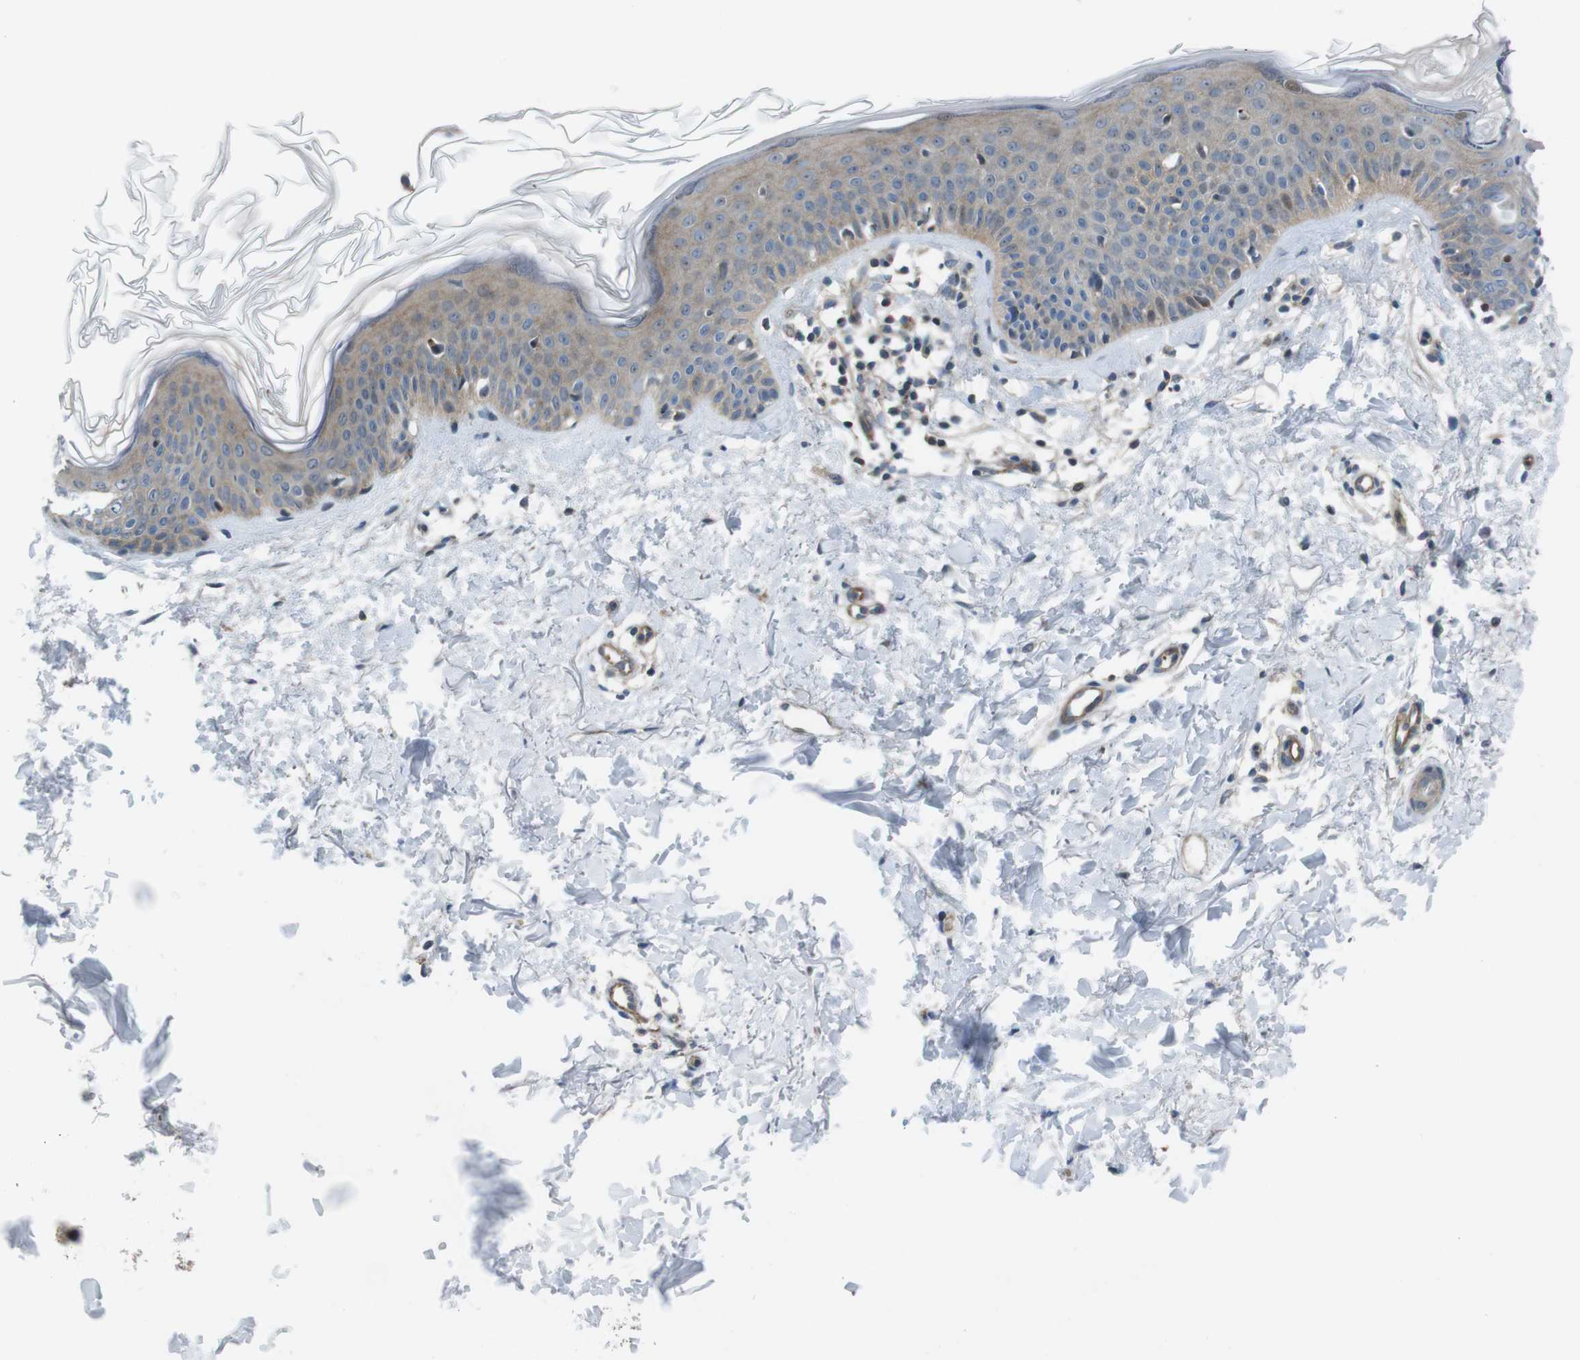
{"staining": {"intensity": "negative", "quantity": "none", "location": "none"}, "tissue": "skin", "cell_type": "Fibroblasts", "image_type": "normal", "snomed": [{"axis": "morphology", "description": "Normal tissue, NOS"}, {"axis": "topography", "description": "Skin"}], "caption": "Immunohistochemical staining of normal skin reveals no significant expression in fibroblasts.", "gene": "FAM174B", "patient": {"sex": "female", "age": 56}}